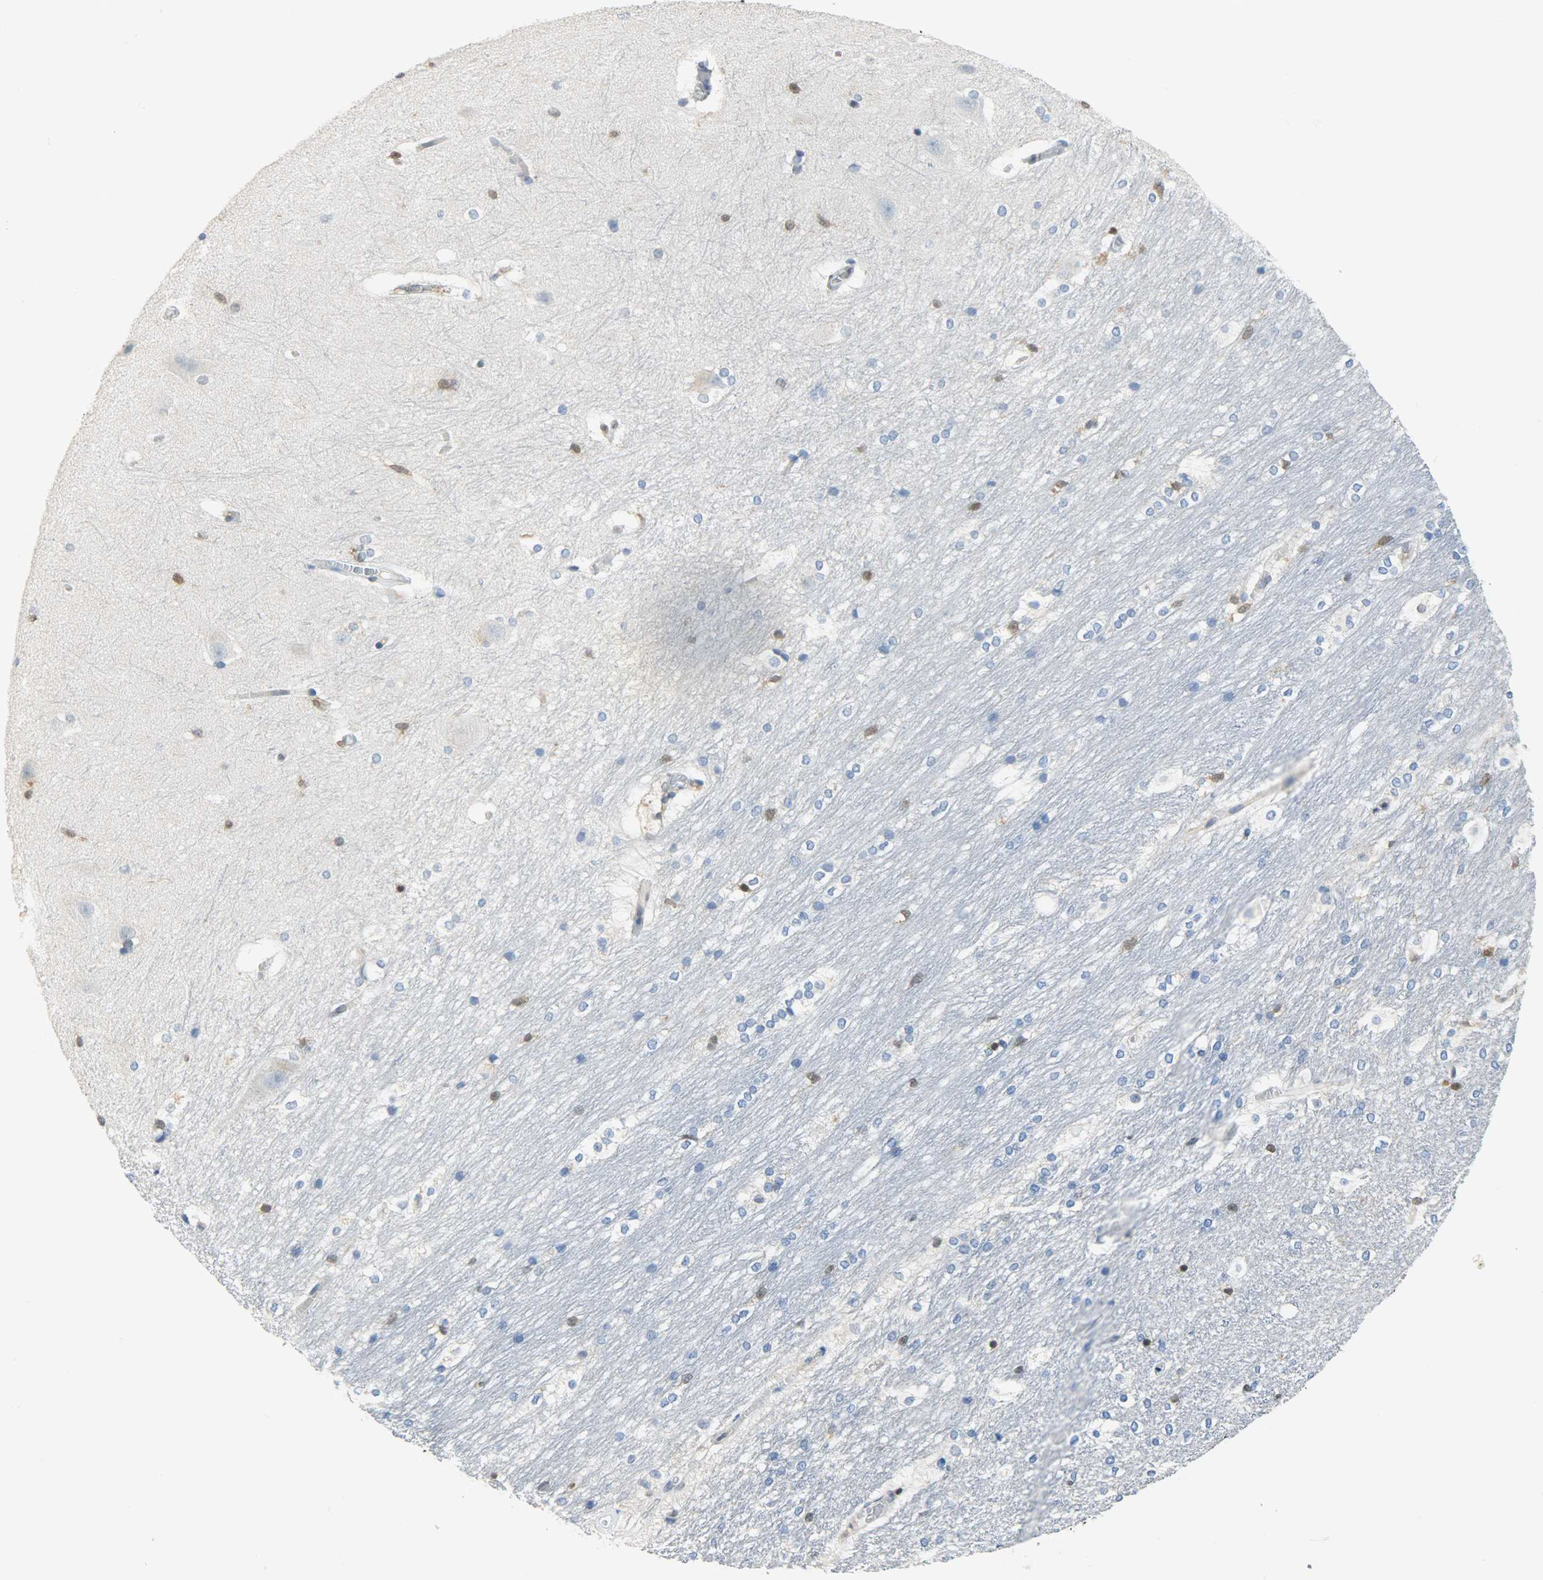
{"staining": {"intensity": "moderate", "quantity": "<25%", "location": "cytoplasmic/membranous,nuclear"}, "tissue": "hippocampus", "cell_type": "Glial cells", "image_type": "normal", "snomed": [{"axis": "morphology", "description": "Normal tissue, NOS"}, {"axis": "topography", "description": "Hippocampus"}], "caption": "Unremarkable hippocampus shows moderate cytoplasmic/membranous,nuclear positivity in about <25% of glial cells, visualized by immunohistochemistry. (Stains: DAB (3,3'-diaminobenzidine) in brown, nuclei in blue, Microscopy: brightfield microscopy at high magnification).", "gene": "EIF4EBP1", "patient": {"sex": "female", "age": 19}}